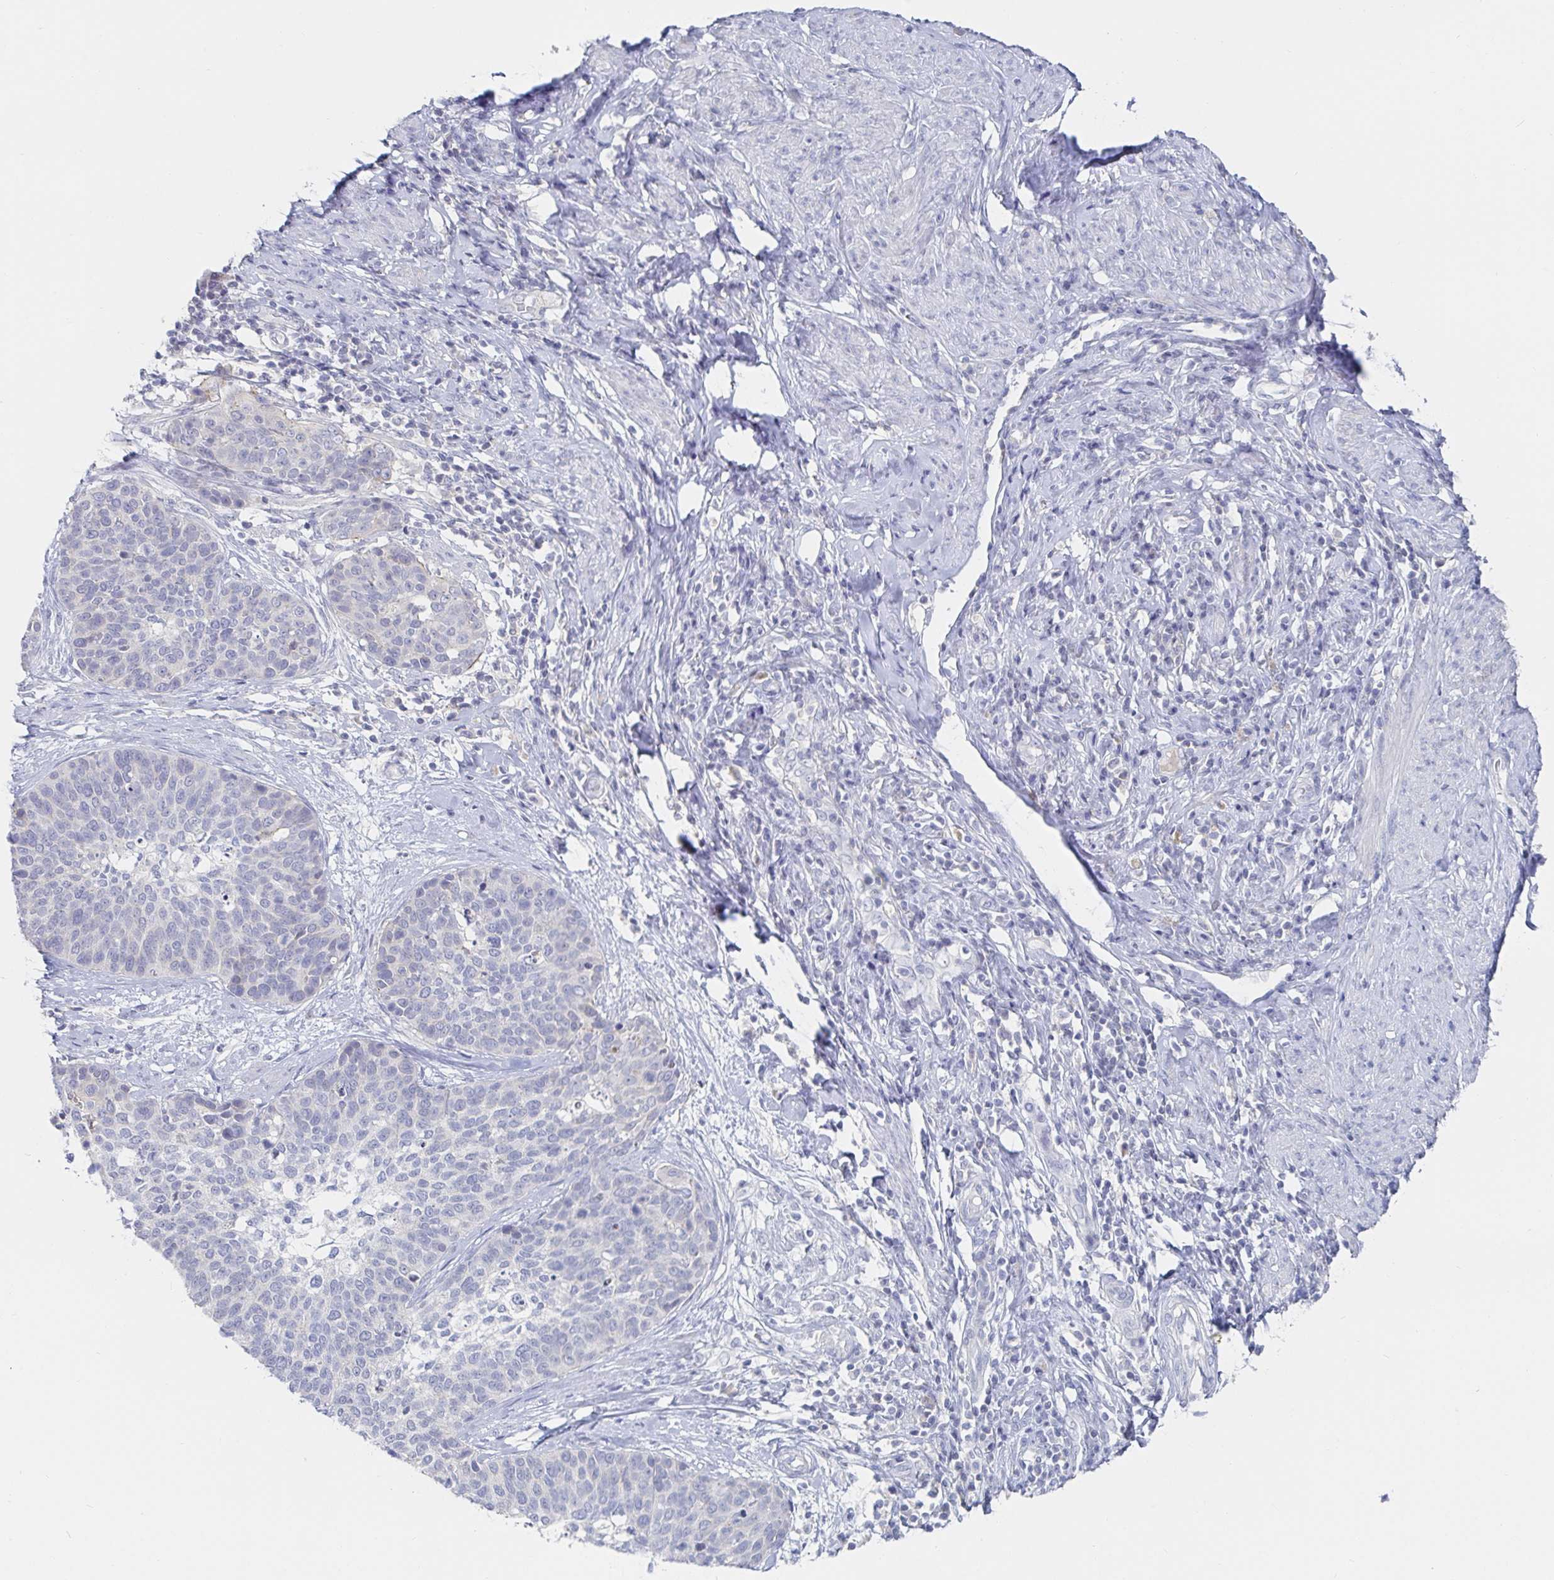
{"staining": {"intensity": "negative", "quantity": "none", "location": "none"}, "tissue": "cervical cancer", "cell_type": "Tumor cells", "image_type": "cancer", "snomed": [{"axis": "morphology", "description": "Squamous cell carcinoma, NOS"}, {"axis": "topography", "description": "Cervix"}], "caption": "The immunohistochemistry photomicrograph has no significant positivity in tumor cells of cervical cancer (squamous cell carcinoma) tissue.", "gene": "ZNF430", "patient": {"sex": "female", "age": 69}}